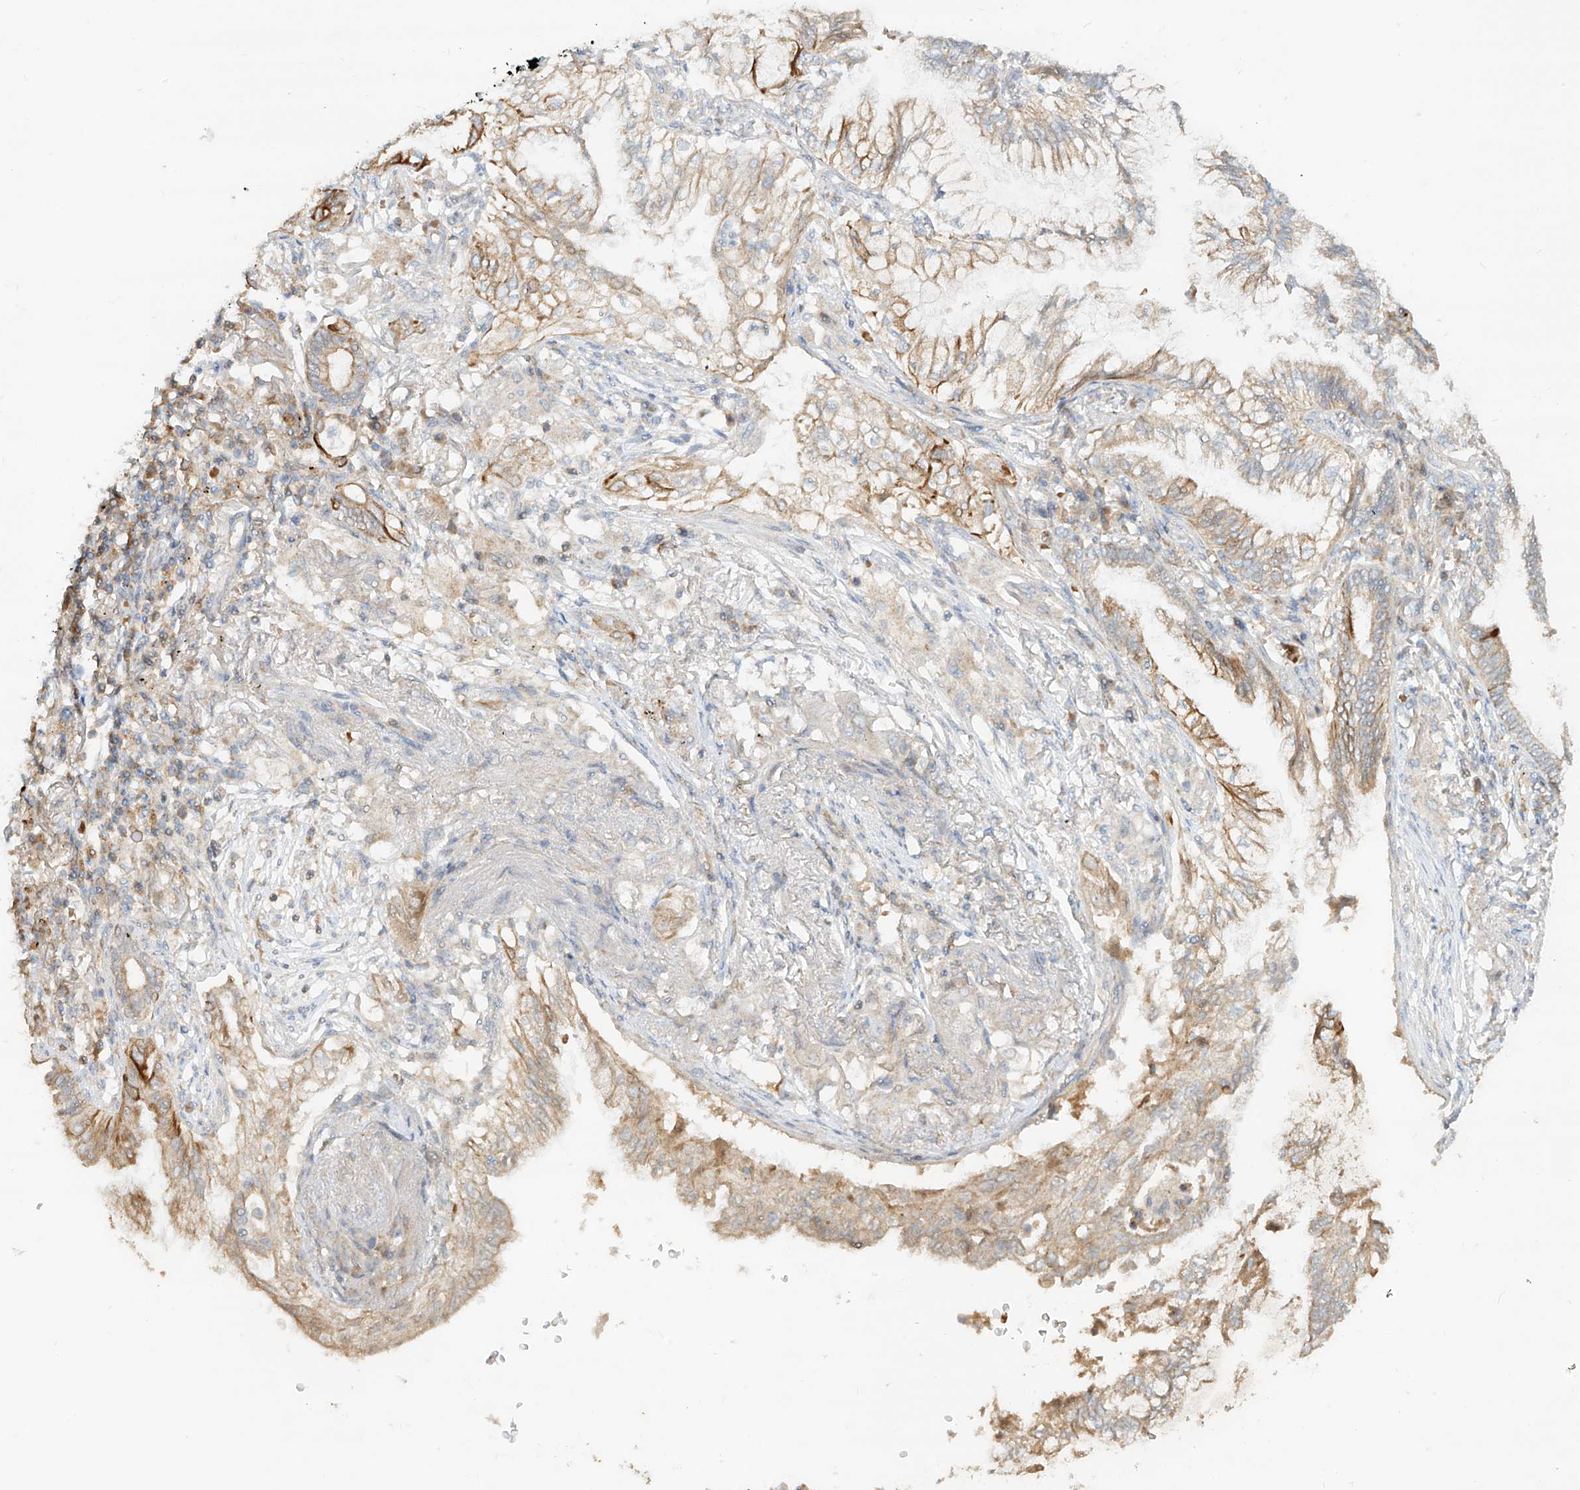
{"staining": {"intensity": "moderate", "quantity": "<25%", "location": "cytoplasmic/membranous"}, "tissue": "lung cancer", "cell_type": "Tumor cells", "image_type": "cancer", "snomed": [{"axis": "morphology", "description": "Adenocarcinoma, NOS"}, {"axis": "topography", "description": "Lung"}], "caption": "Lung cancer tissue exhibits moderate cytoplasmic/membranous staining in about <25% of tumor cells, visualized by immunohistochemistry. (DAB IHC, brown staining for protein, blue staining for nuclei).", "gene": "KPNA7", "patient": {"sex": "female", "age": 70}}